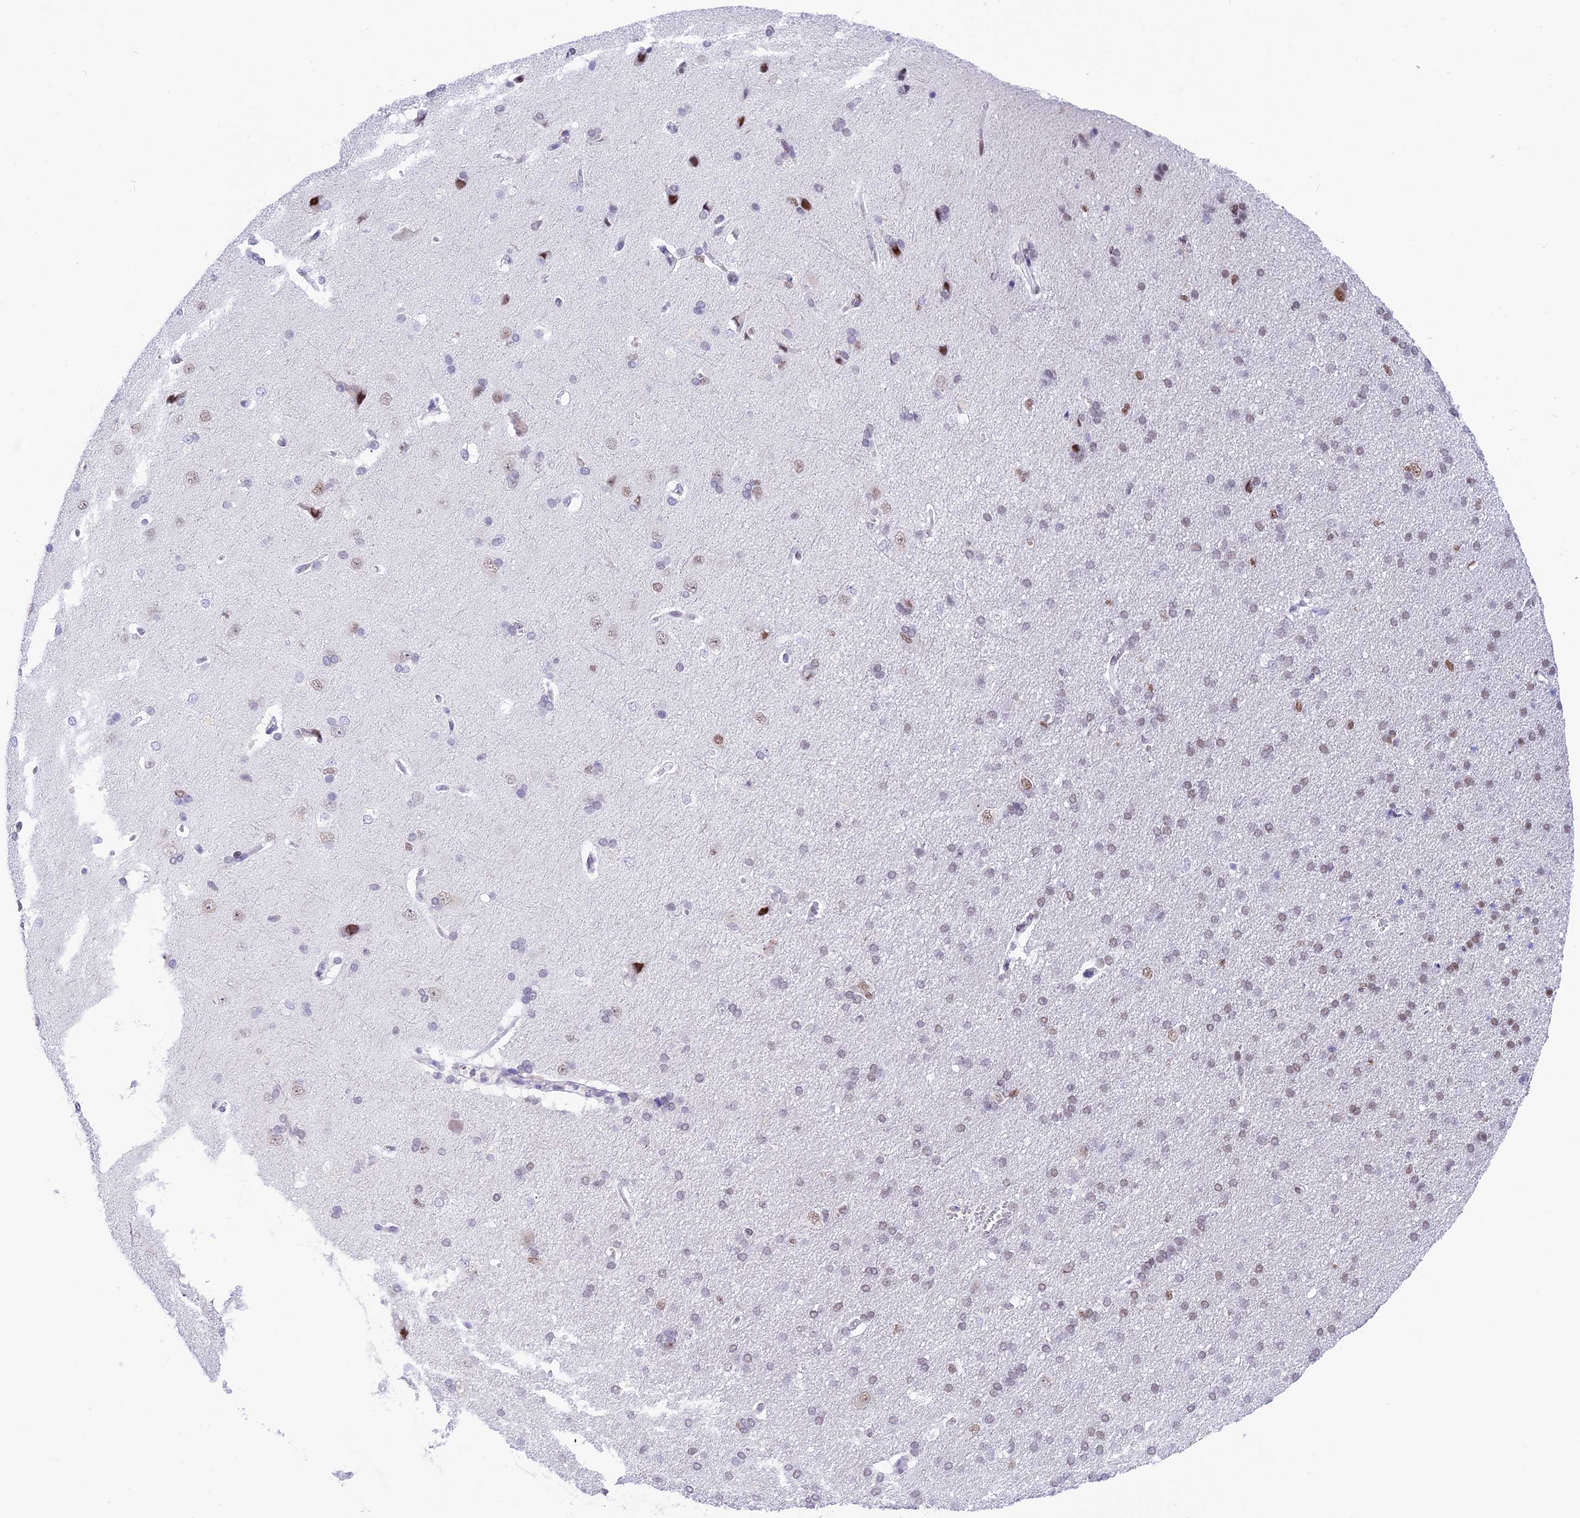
{"staining": {"intensity": "negative", "quantity": "none", "location": "none"}, "tissue": "cerebral cortex", "cell_type": "Endothelial cells", "image_type": "normal", "snomed": [{"axis": "morphology", "description": "Normal tissue, NOS"}, {"axis": "topography", "description": "Cerebral cortex"}], "caption": "The micrograph displays no significant expression in endothelial cells of cerebral cortex.", "gene": "RPS6KB1", "patient": {"sex": "male", "age": 62}}